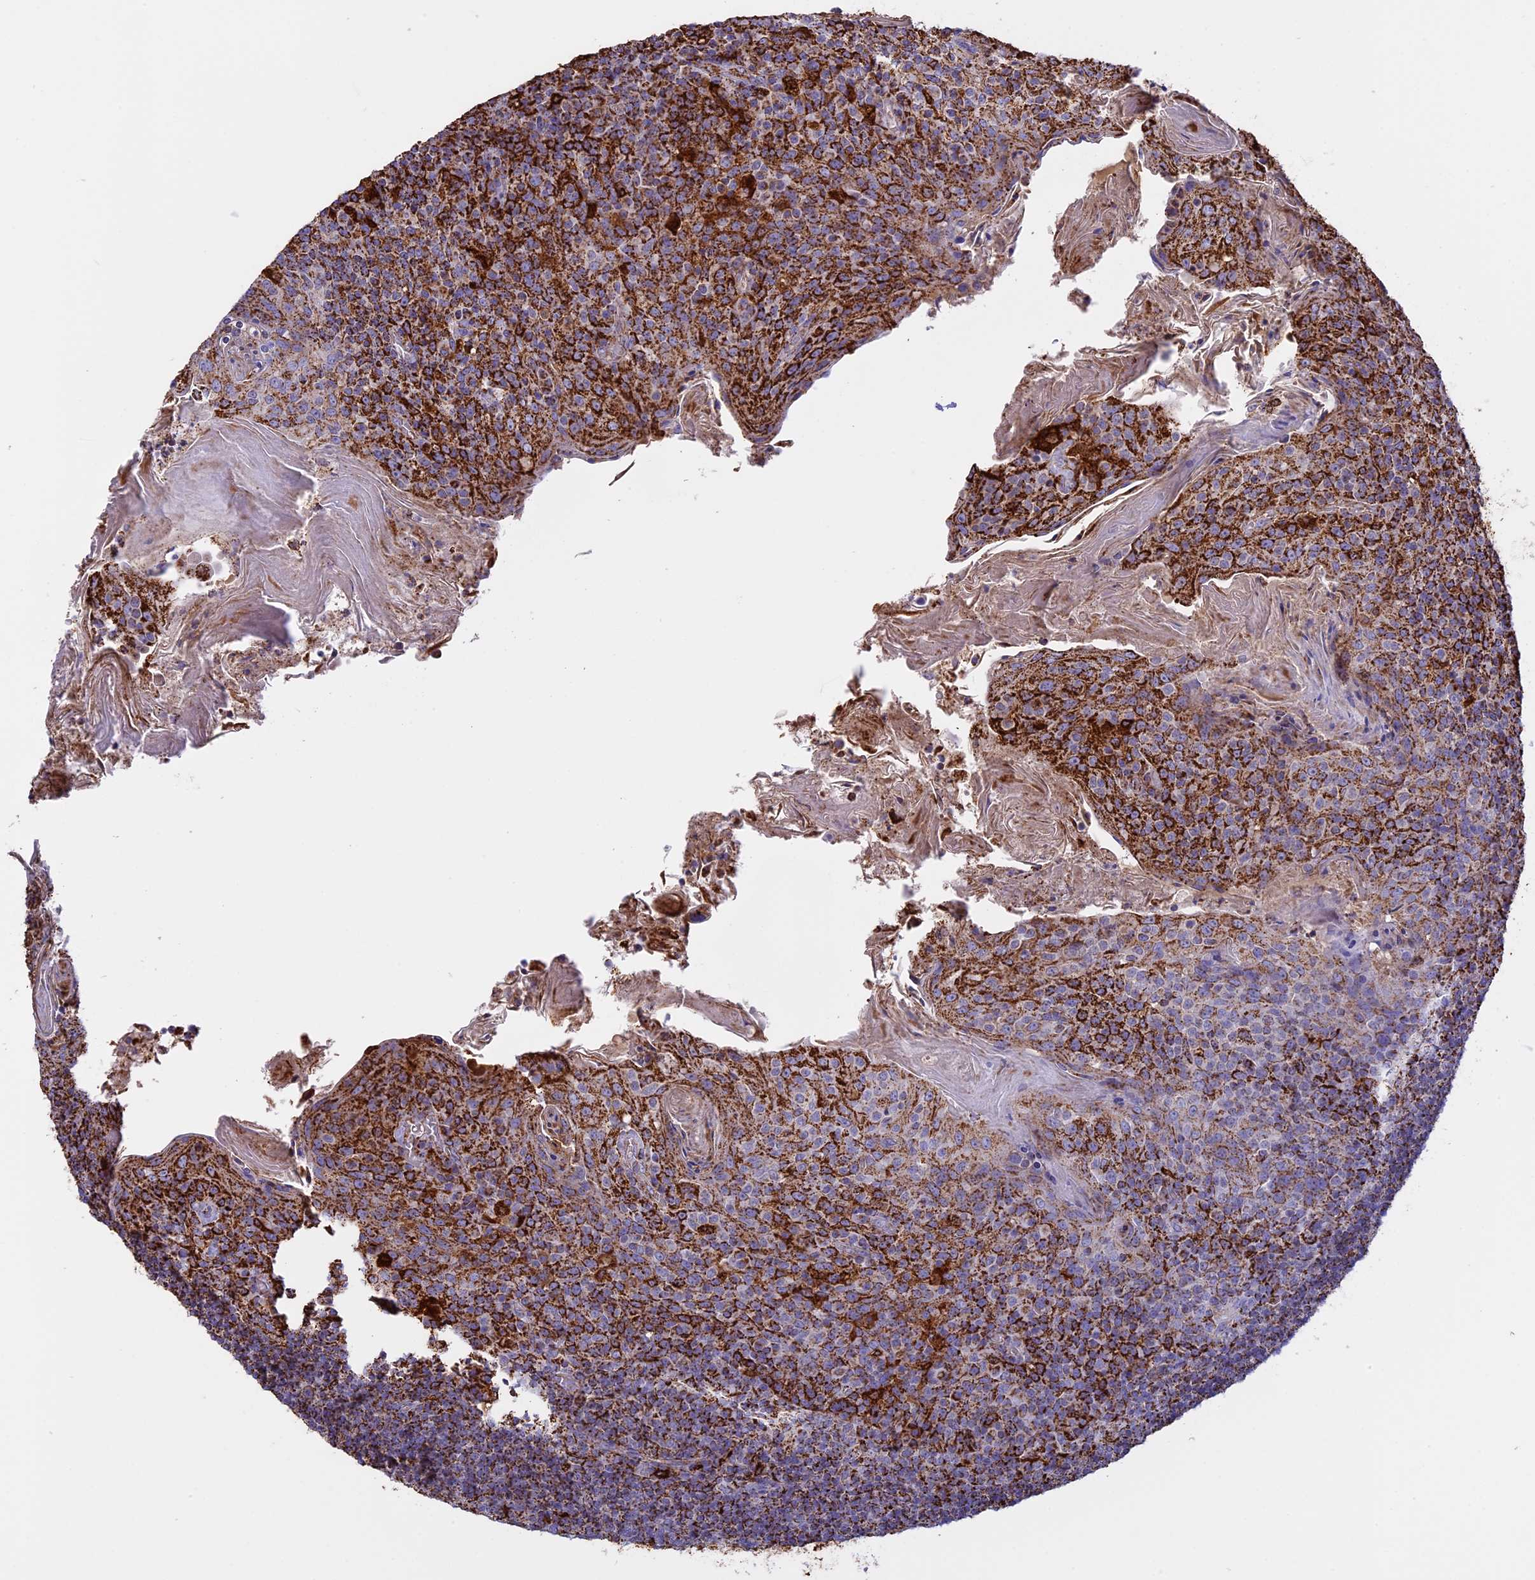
{"staining": {"intensity": "moderate", "quantity": "25%-75%", "location": "cytoplasmic/membranous"}, "tissue": "tonsil", "cell_type": "Germinal center cells", "image_type": "normal", "snomed": [{"axis": "morphology", "description": "Normal tissue, NOS"}, {"axis": "topography", "description": "Tonsil"}], "caption": "A high-resolution photomicrograph shows IHC staining of unremarkable tonsil, which demonstrates moderate cytoplasmic/membranous positivity in approximately 25%-75% of germinal center cells. Nuclei are stained in blue.", "gene": "KCNG1", "patient": {"sex": "female", "age": 10}}